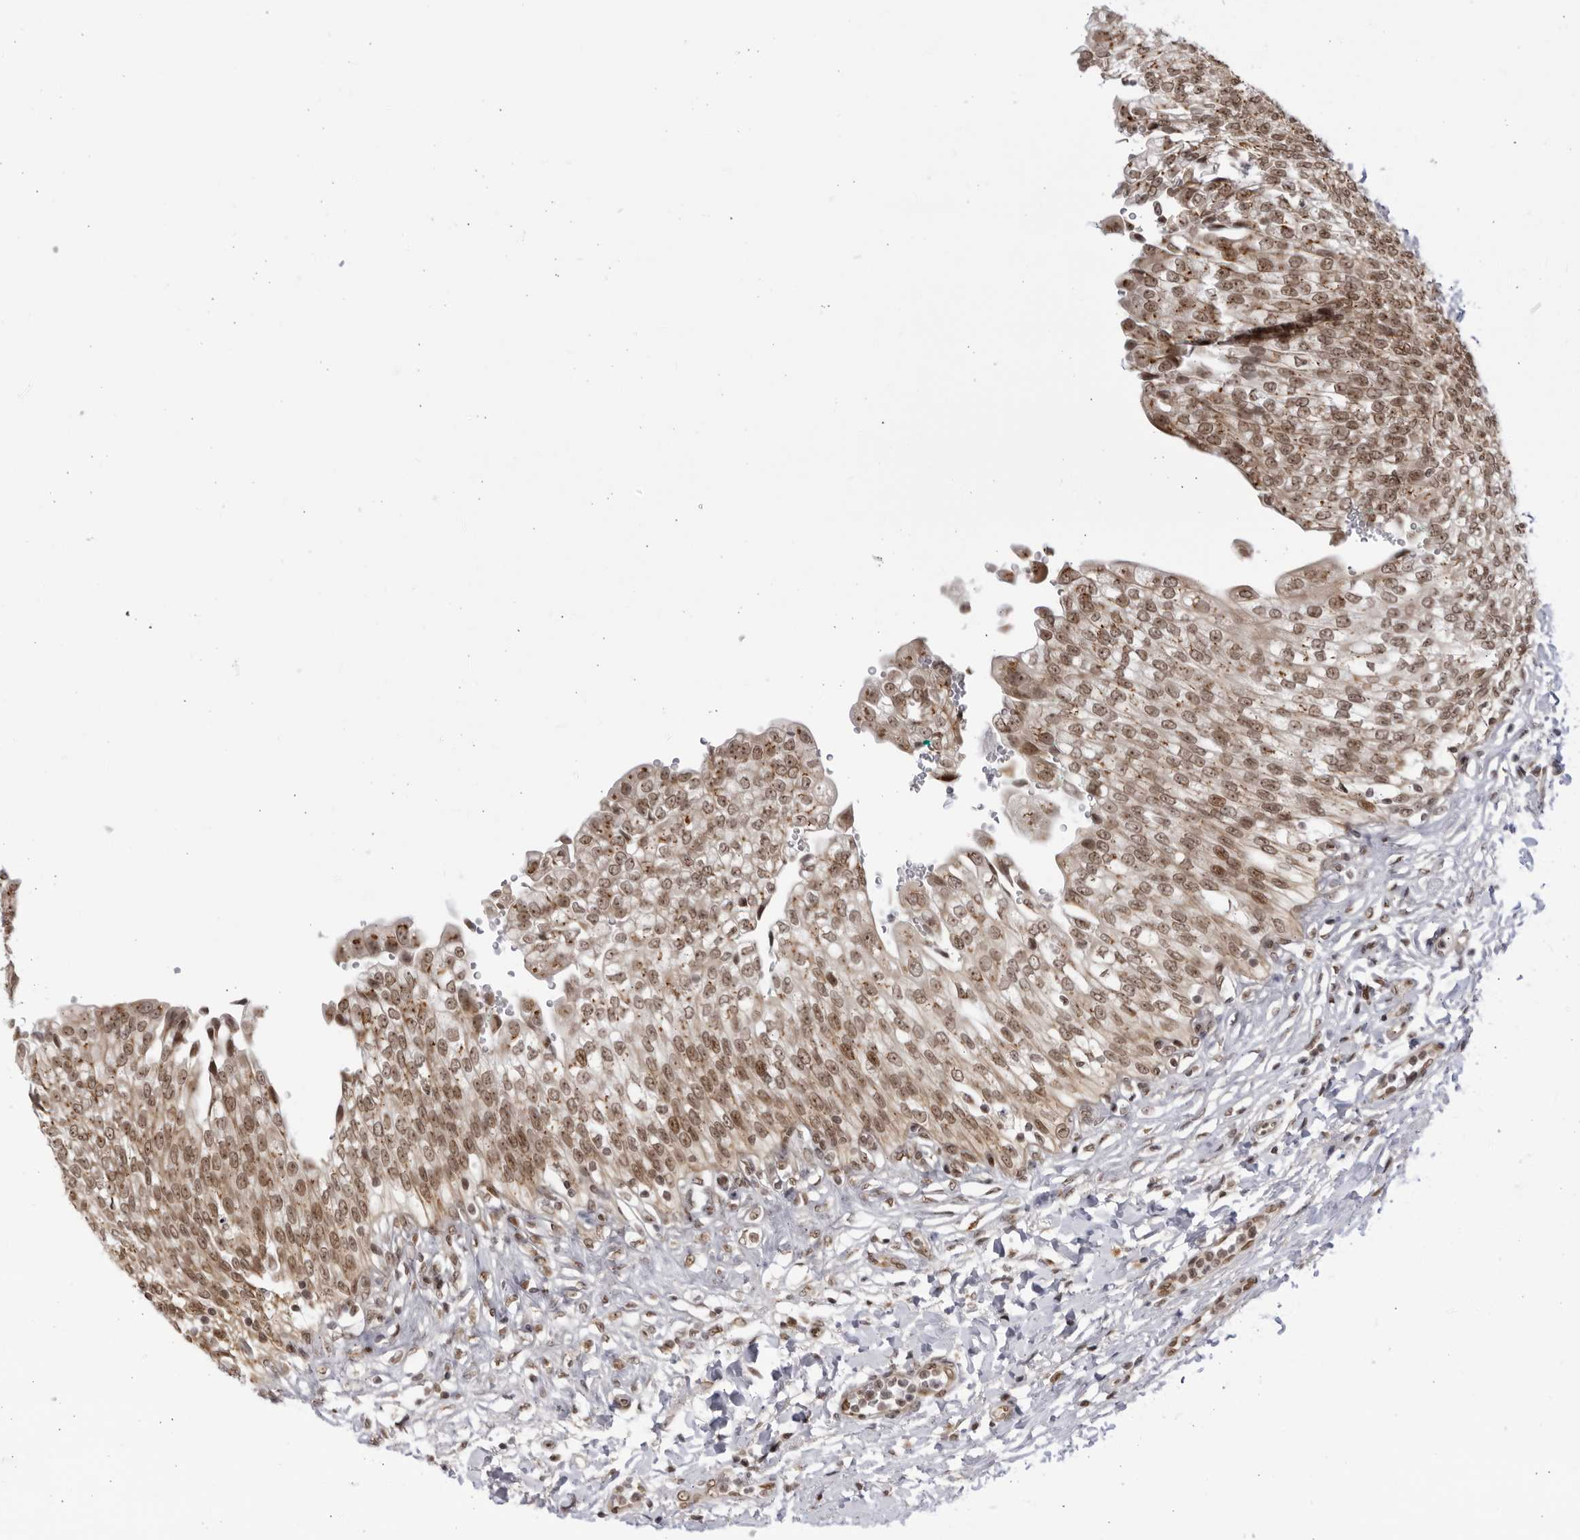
{"staining": {"intensity": "moderate", "quantity": ">75%", "location": "cytoplasmic/membranous,nuclear"}, "tissue": "urinary bladder", "cell_type": "Urothelial cells", "image_type": "normal", "snomed": [{"axis": "morphology", "description": "Urothelial carcinoma, High grade"}, {"axis": "topography", "description": "Urinary bladder"}], "caption": "Immunohistochemistry (IHC) (DAB (3,3'-diaminobenzidine)) staining of normal urinary bladder exhibits moderate cytoplasmic/membranous,nuclear protein expression in approximately >75% of urothelial cells. Nuclei are stained in blue.", "gene": "RASGEF1C", "patient": {"sex": "male", "age": 46}}